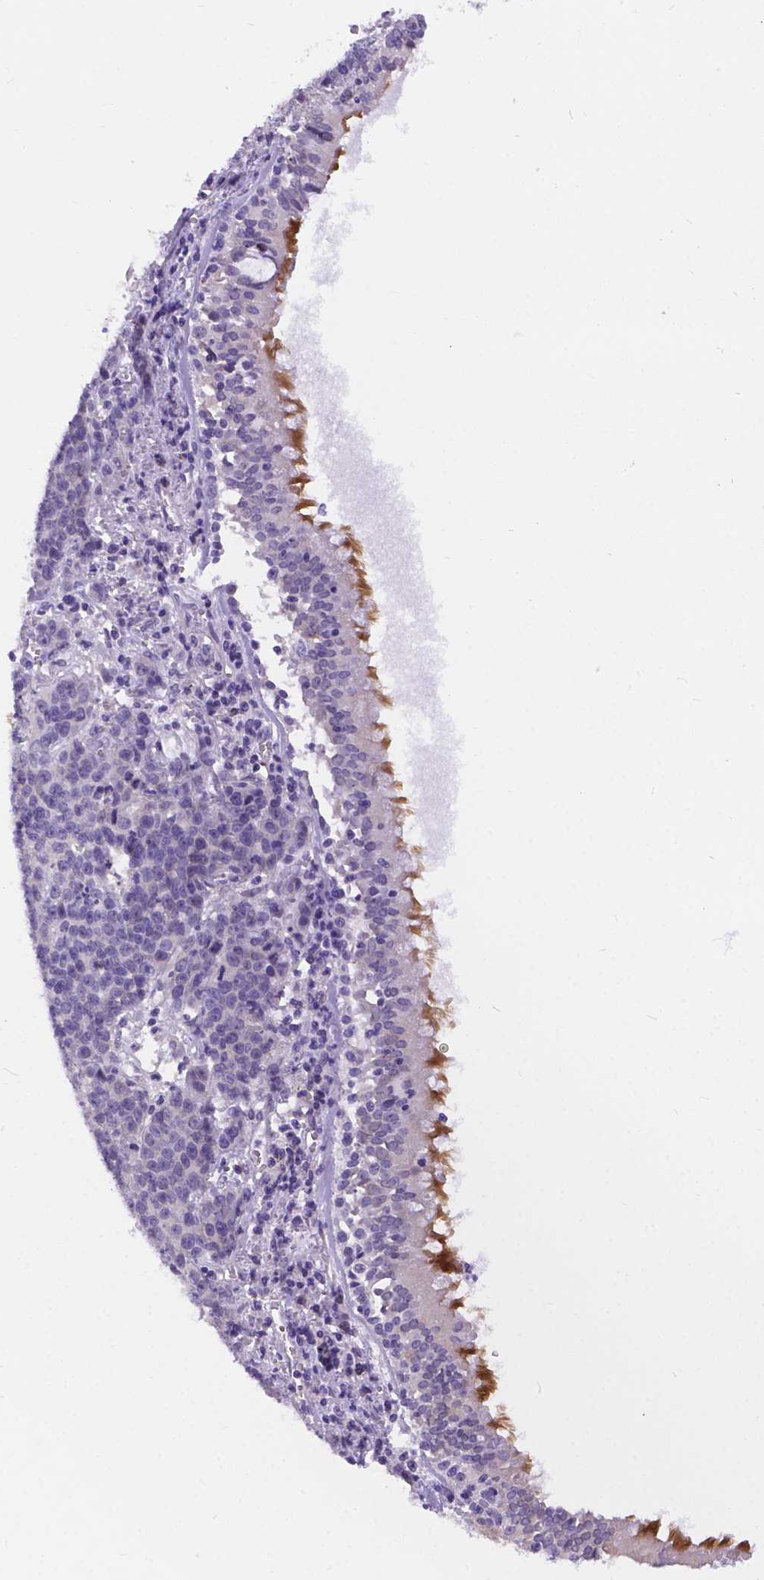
{"staining": {"intensity": "negative", "quantity": "none", "location": "none"}, "tissue": "lung cancer", "cell_type": "Tumor cells", "image_type": "cancer", "snomed": [{"axis": "morphology", "description": "Squamous cell carcinoma, NOS"}, {"axis": "morphology", "description": "Squamous cell carcinoma, metastatic, NOS"}, {"axis": "topography", "description": "Lung"}, {"axis": "topography", "description": "Pleura, NOS"}], "caption": "Metastatic squamous cell carcinoma (lung) stained for a protein using IHC displays no positivity tumor cells.", "gene": "DLEC1", "patient": {"sex": "male", "age": 72}}